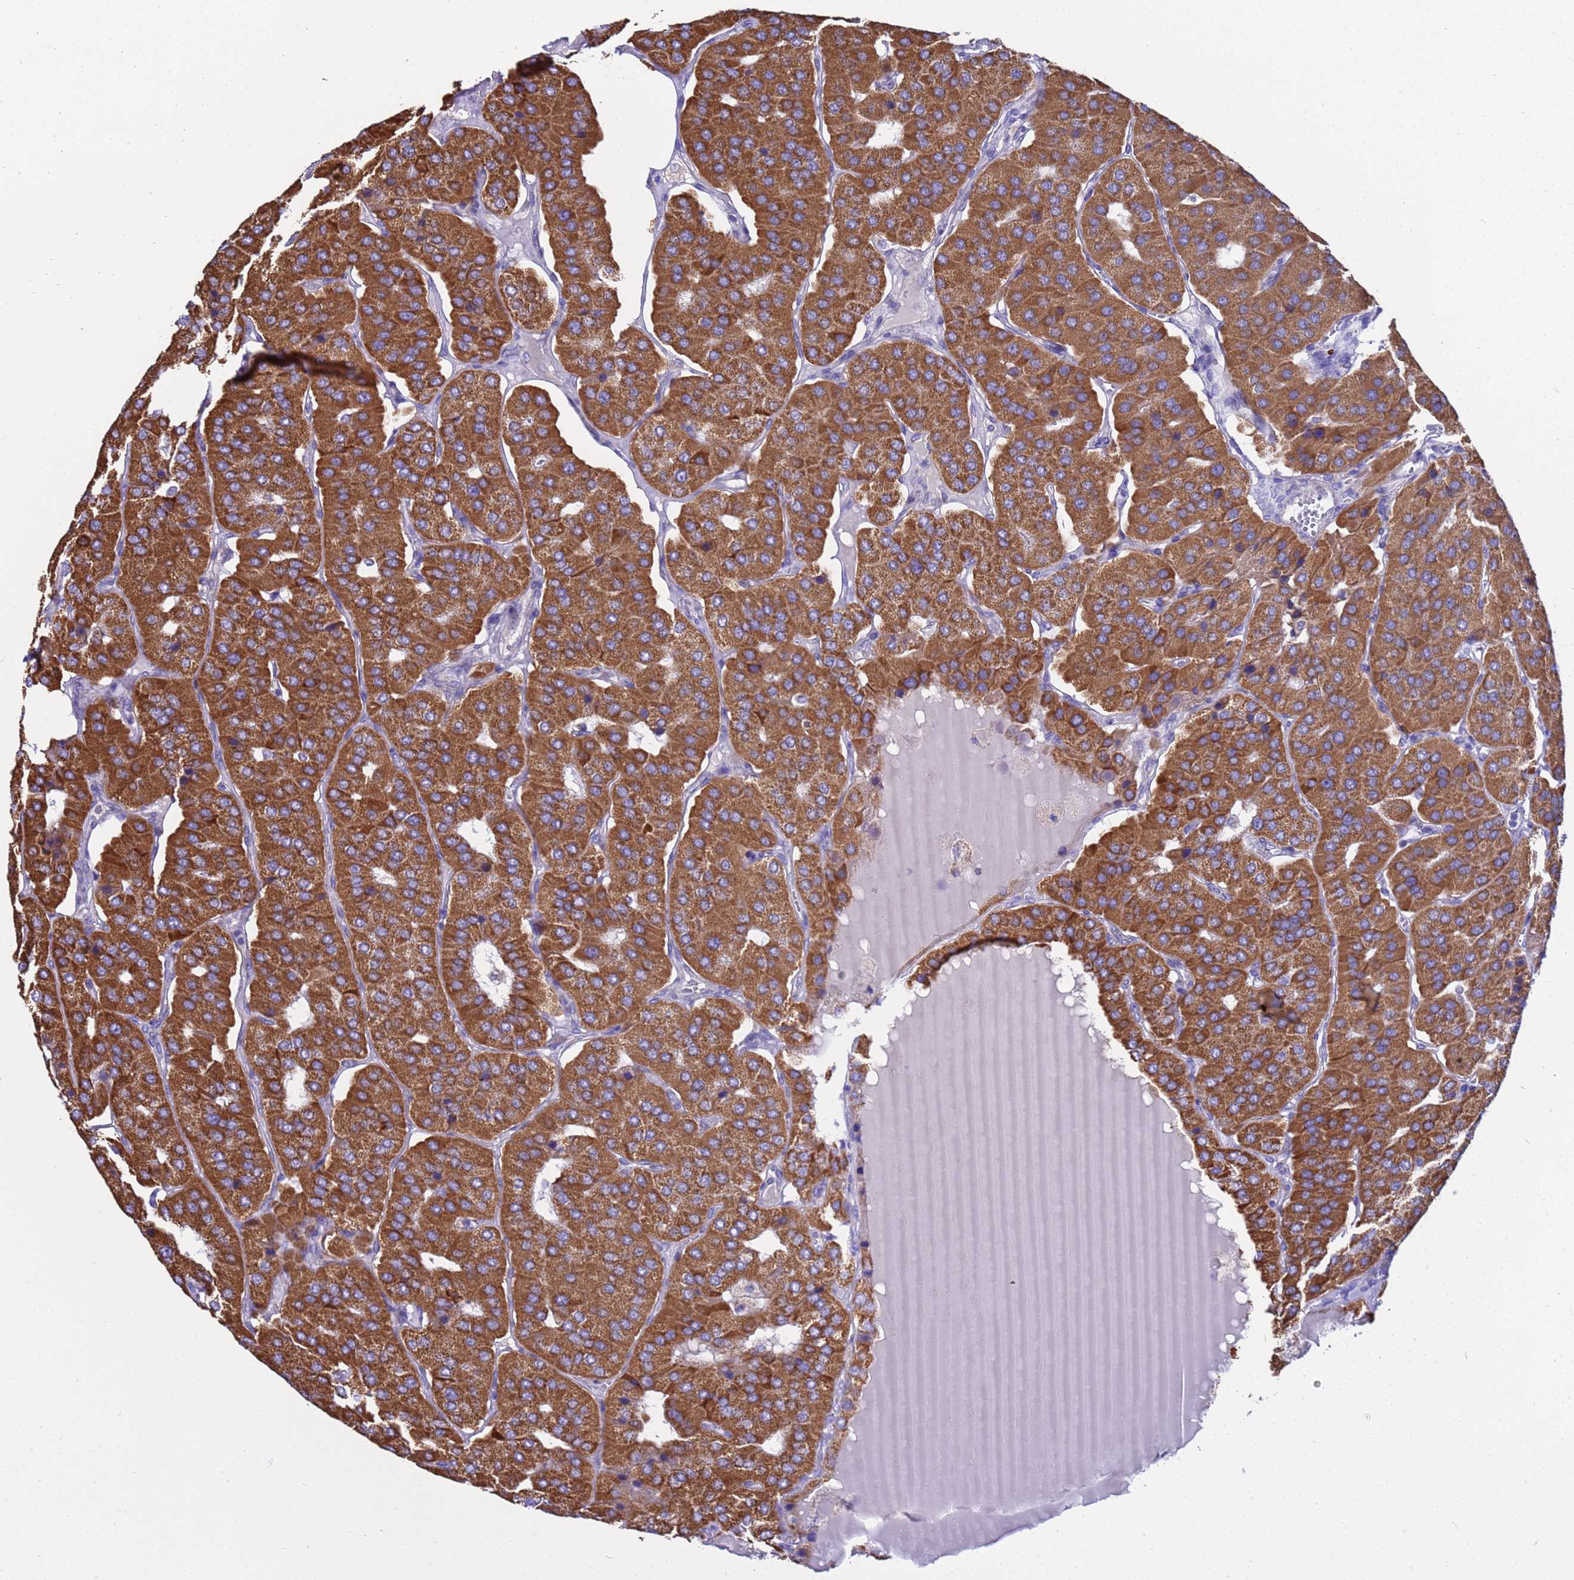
{"staining": {"intensity": "strong", "quantity": ">75%", "location": "cytoplasmic/membranous"}, "tissue": "parathyroid gland", "cell_type": "Glandular cells", "image_type": "normal", "snomed": [{"axis": "morphology", "description": "Normal tissue, NOS"}, {"axis": "morphology", "description": "Adenoma, NOS"}, {"axis": "topography", "description": "Parathyroid gland"}], "caption": "An image of parathyroid gland stained for a protein shows strong cytoplasmic/membranous brown staining in glandular cells. Nuclei are stained in blue.", "gene": "RNF165", "patient": {"sex": "female", "age": 86}}